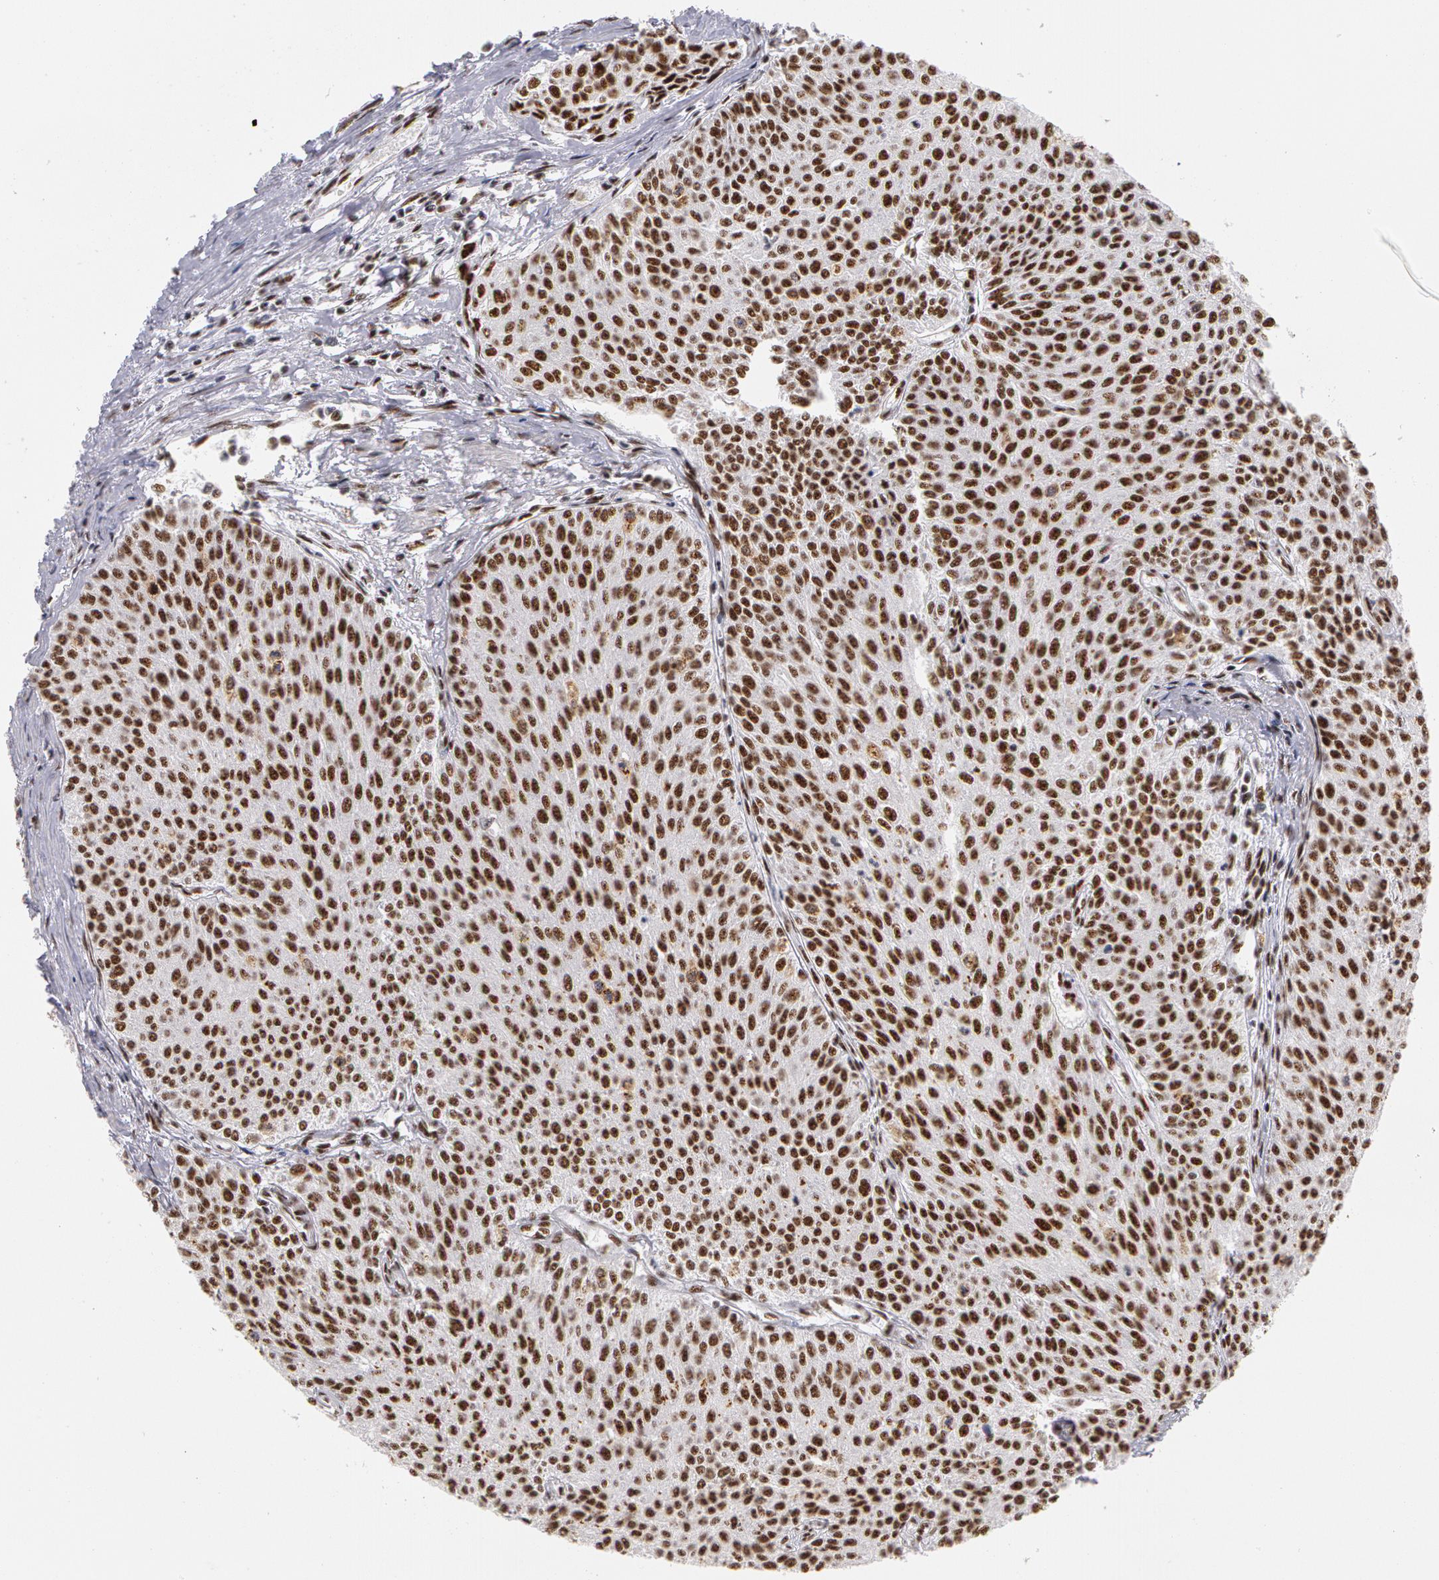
{"staining": {"intensity": "moderate", "quantity": ">75%", "location": "nuclear"}, "tissue": "urothelial cancer", "cell_type": "Tumor cells", "image_type": "cancer", "snomed": [{"axis": "morphology", "description": "Urothelial carcinoma, Low grade"}, {"axis": "topography", "description": "Urinary bladder"}], "caption": "This photomicrograph exhibits urothelial cancer stained with immunohistochemistry to label a protein in brown. The nuclear of tumor cells show moderate positivity for the protein. Nuclei are counter-stained blue.", "gene": "PNN", "patient": {"sex": "female", "age": 73}}